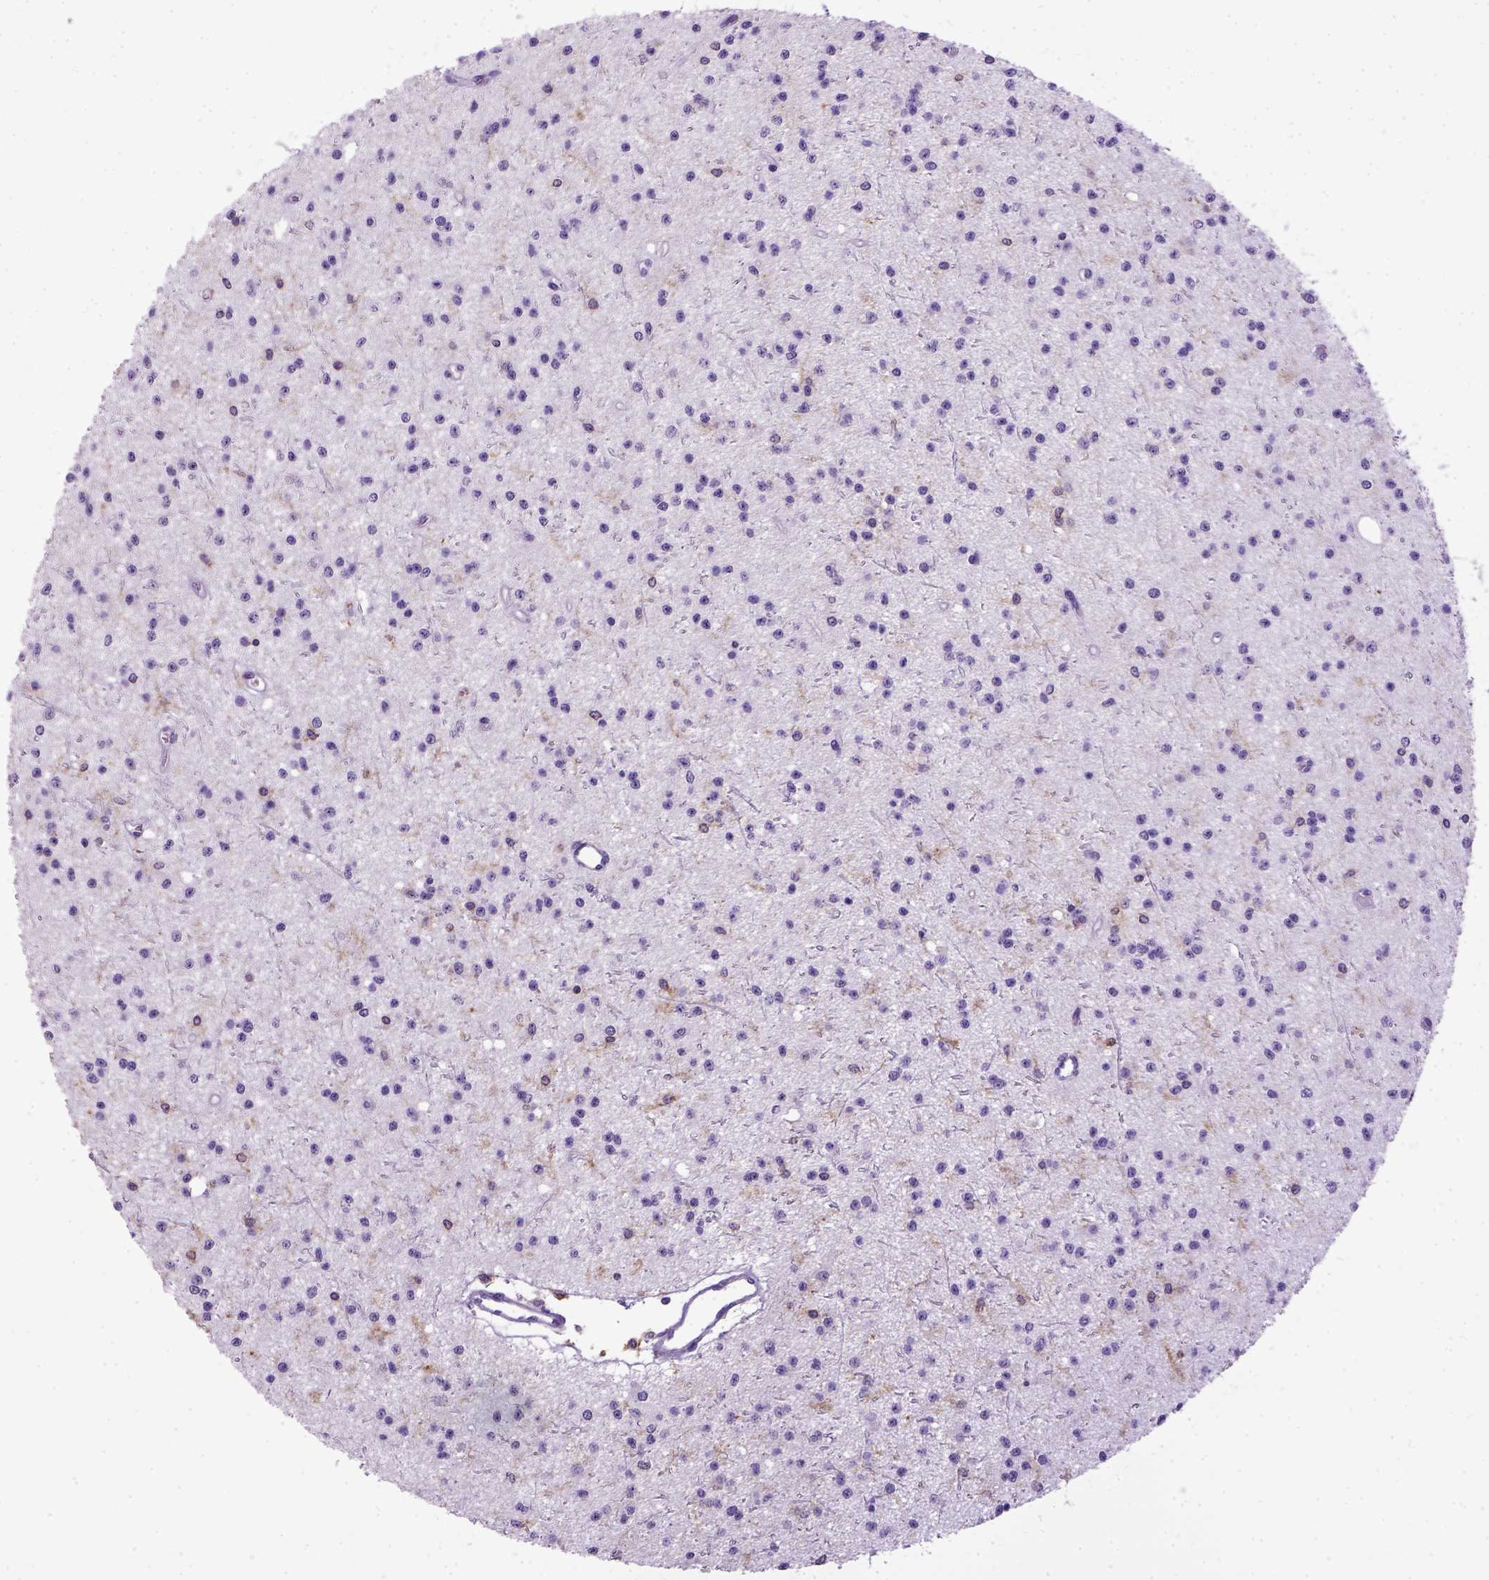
{"staining": {"intensity": "negative", "quantity": "none", "location": "none"}, "tissue": "glioma", "cell_type": "Tumor cells", "image_type": "cancer", "snomed": [{"axis": "morphology", "description": "Glioma, malignant, Low grade"}, {"axis": "topography", "description": "Brain"}], "caption": "This image is of malignant low-grade glioma stained with immunohistochemistry (IHC) to label a protein in brown with the nuclei are counter-stained blue. There is no staining in tumor cells. (DAB IHC with hematoxylin counter stain).", "gene": "ITGAX", "patient": {"sex": "male", "age": 27}}